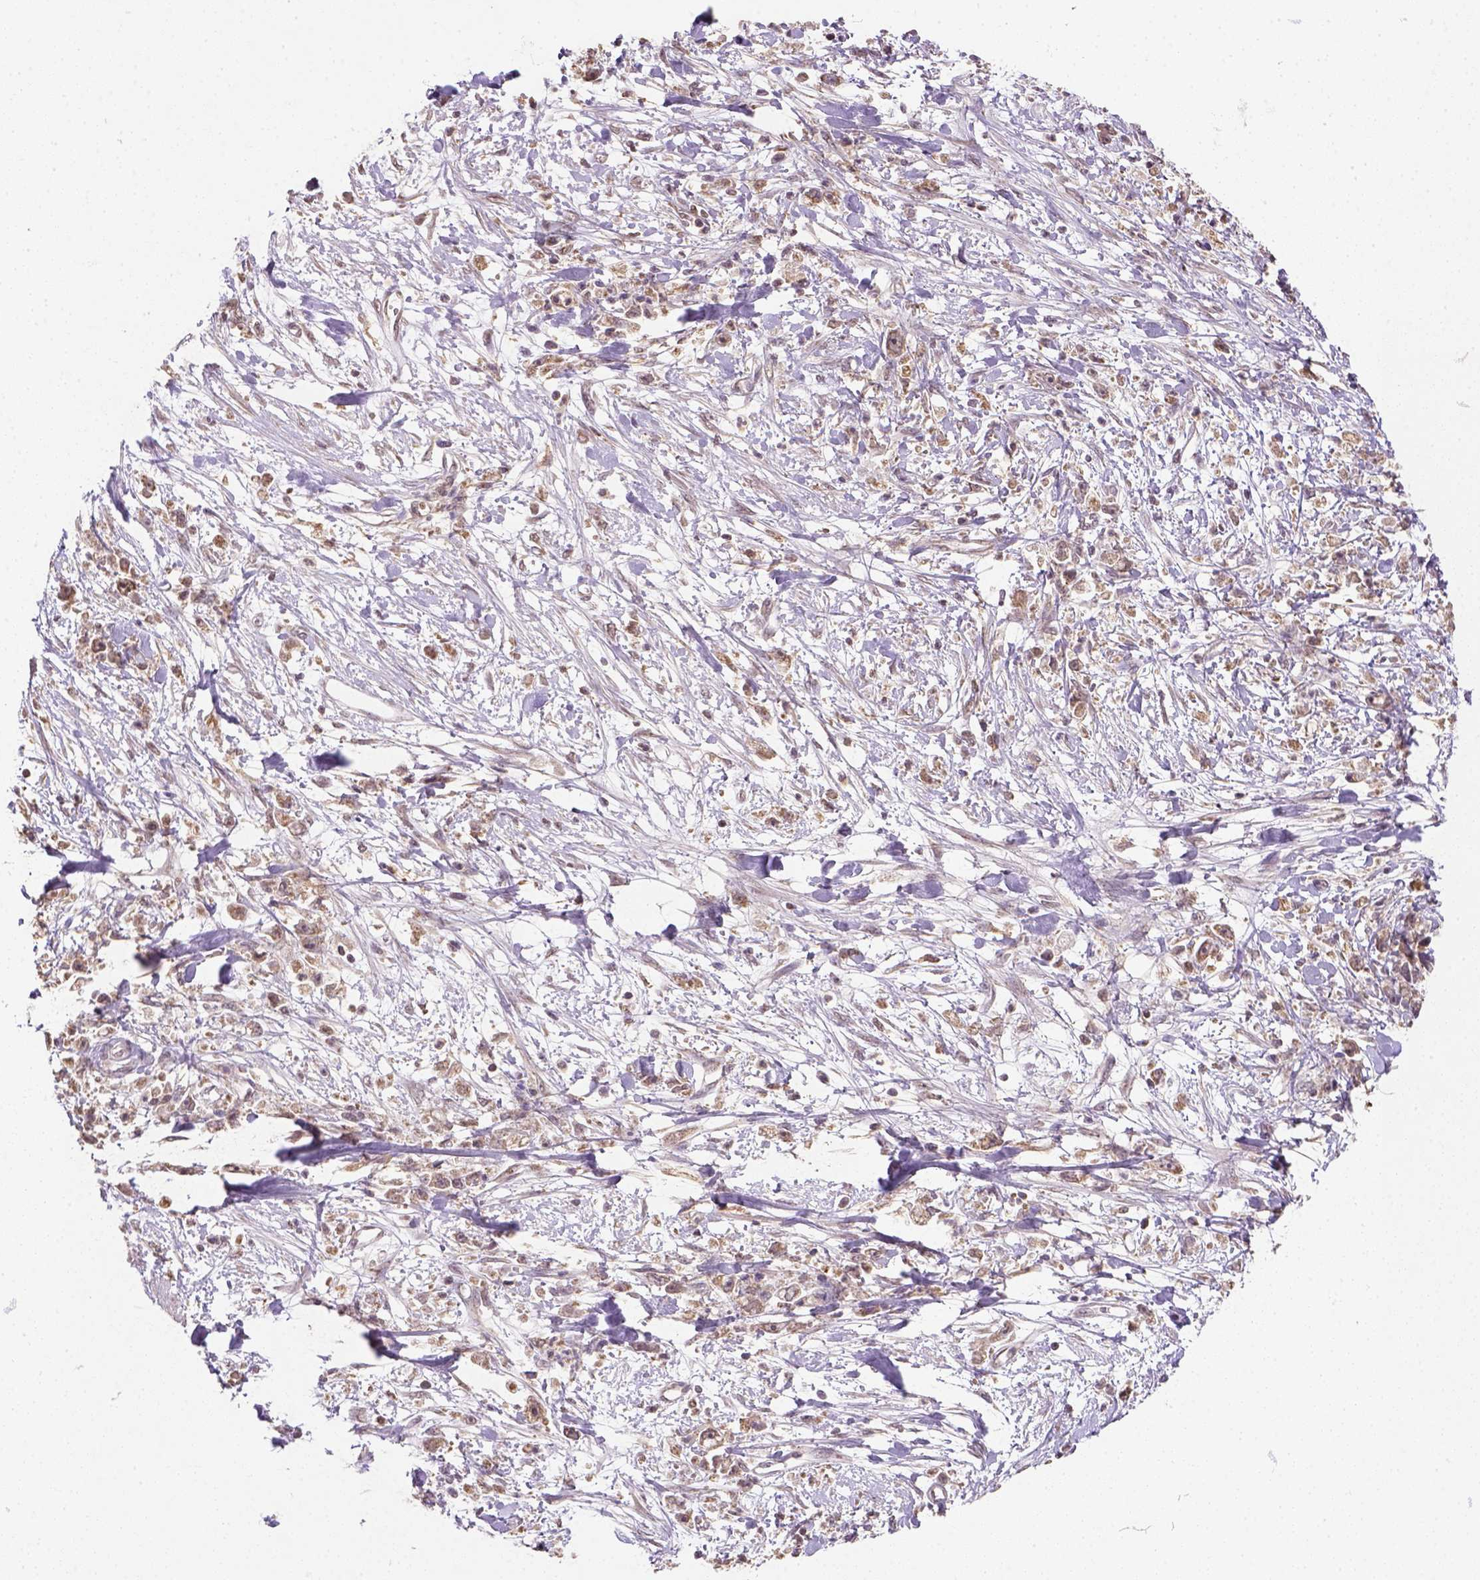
{"staining": {"intensity": "moderate", "quantity": ">75%", "location": "cytoplasmic/membranous"}, "tissue": "stomach cancer", "cell_type": "Tumor cells", "image_type": "cancer", "snomed": [{"axis": "morphology", "description": "Adenocarcinoma, NOS"}, {"axis": "topography", "description": "Stomach"}], "caption": "This image exhibits immunohistochemistry (IHC) staining of stomach cancer (adenocarcinoma), with medium moderate cytoplasmic/membranous staining in about >75% of tumor cells.", "gene": "NUDT10", "patient": {"sex": "female", "age": 59}}